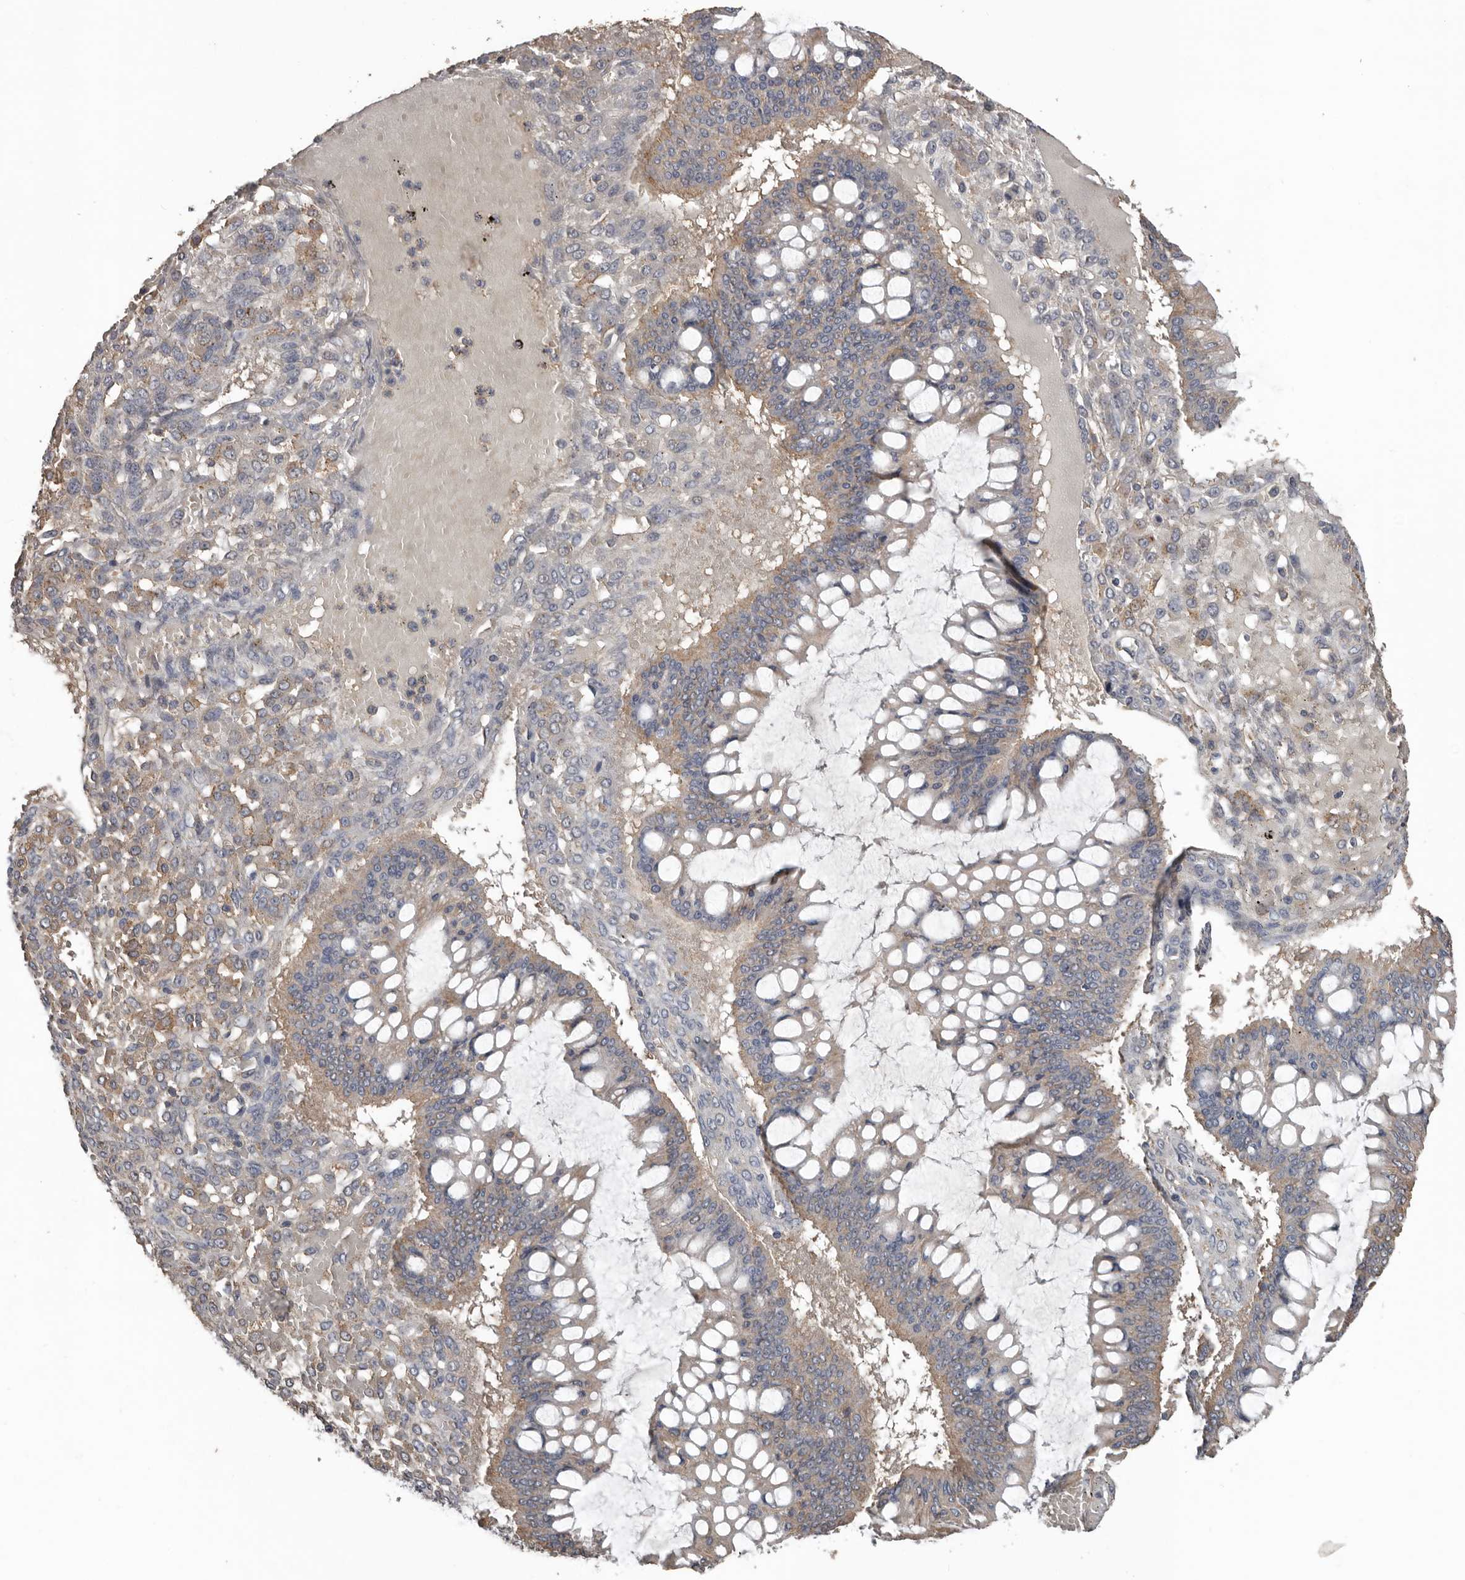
{"staining": {"intensity": "weak", "quantity": "25%-75%", "location": "cytoplasmic/membranous"}, "tissue": "ovarian cancer", "cell_type": "Tumor cells", "image_type": "cancer", "snomed": [{"axis": "morphology", "description": "Cystadenocarcinoma, mucinous, NOS"}, {"axis": "topography", "description": "Ovary"}], "caption": "Tumor cells display low levels of weak cytoplasmic/membranous expression in approximately 25%-75% of cells in ovarian mucinous cystadenocarcinoma.", "gene": "HYAL4", "patient": {"sex": "female", "age": 73}}